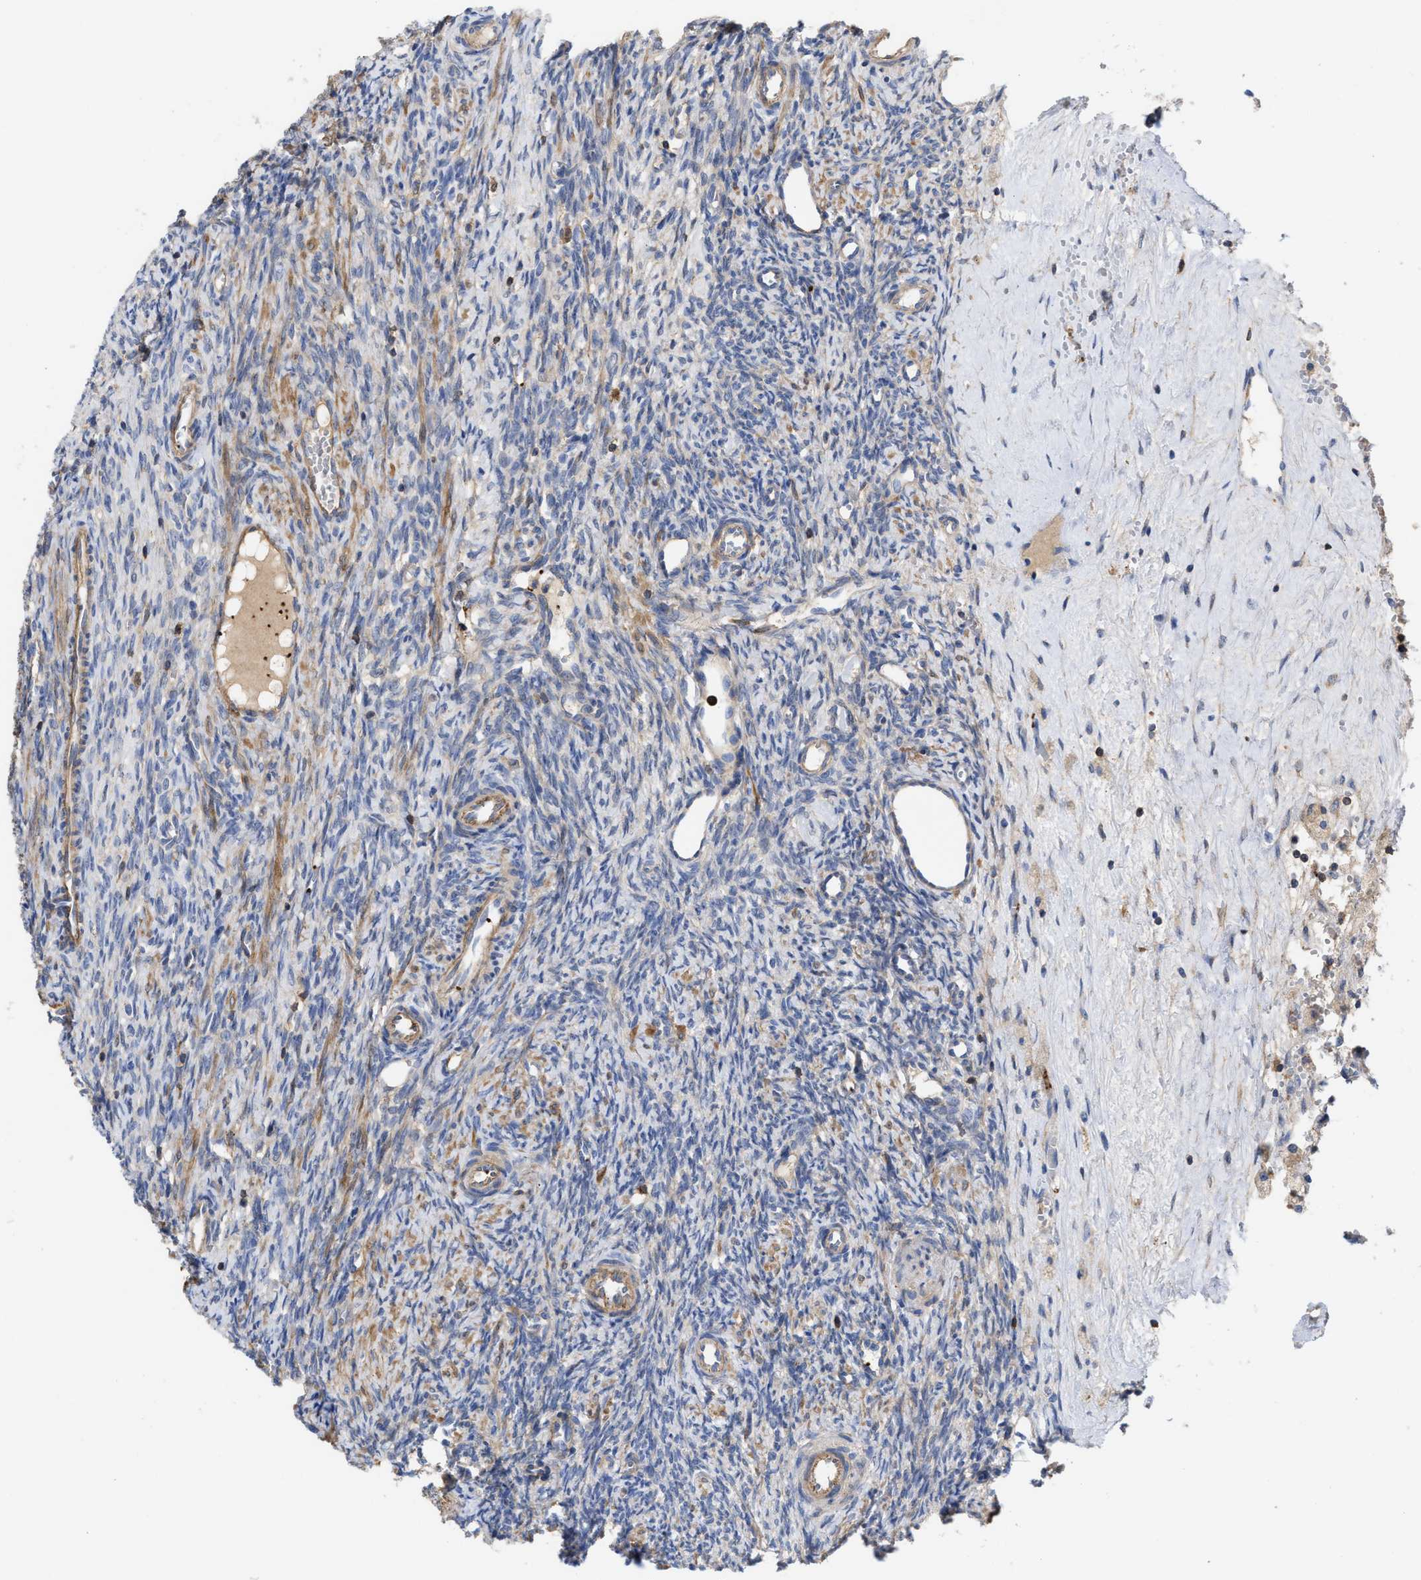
{"staining": {"intensity": "weak", "quantity": "25%-75%", "location": "cytoplasmic/membranous"}, "tissue": "ovary", "cell_type": "Follicle cells", "image_type": "normal", "snomed": [{"axis": "morphology", "description": "Normal tissue, NOS"}, {"axis": "topography", "description": "Ovary"}], "caption": "Weak cytoplasmic/membranous expression is identified in approximately 25%-75% of follicle cells in benign ovary.", "gene": "HS3ST5", "patient": {"sex": "female", "age": 41}}